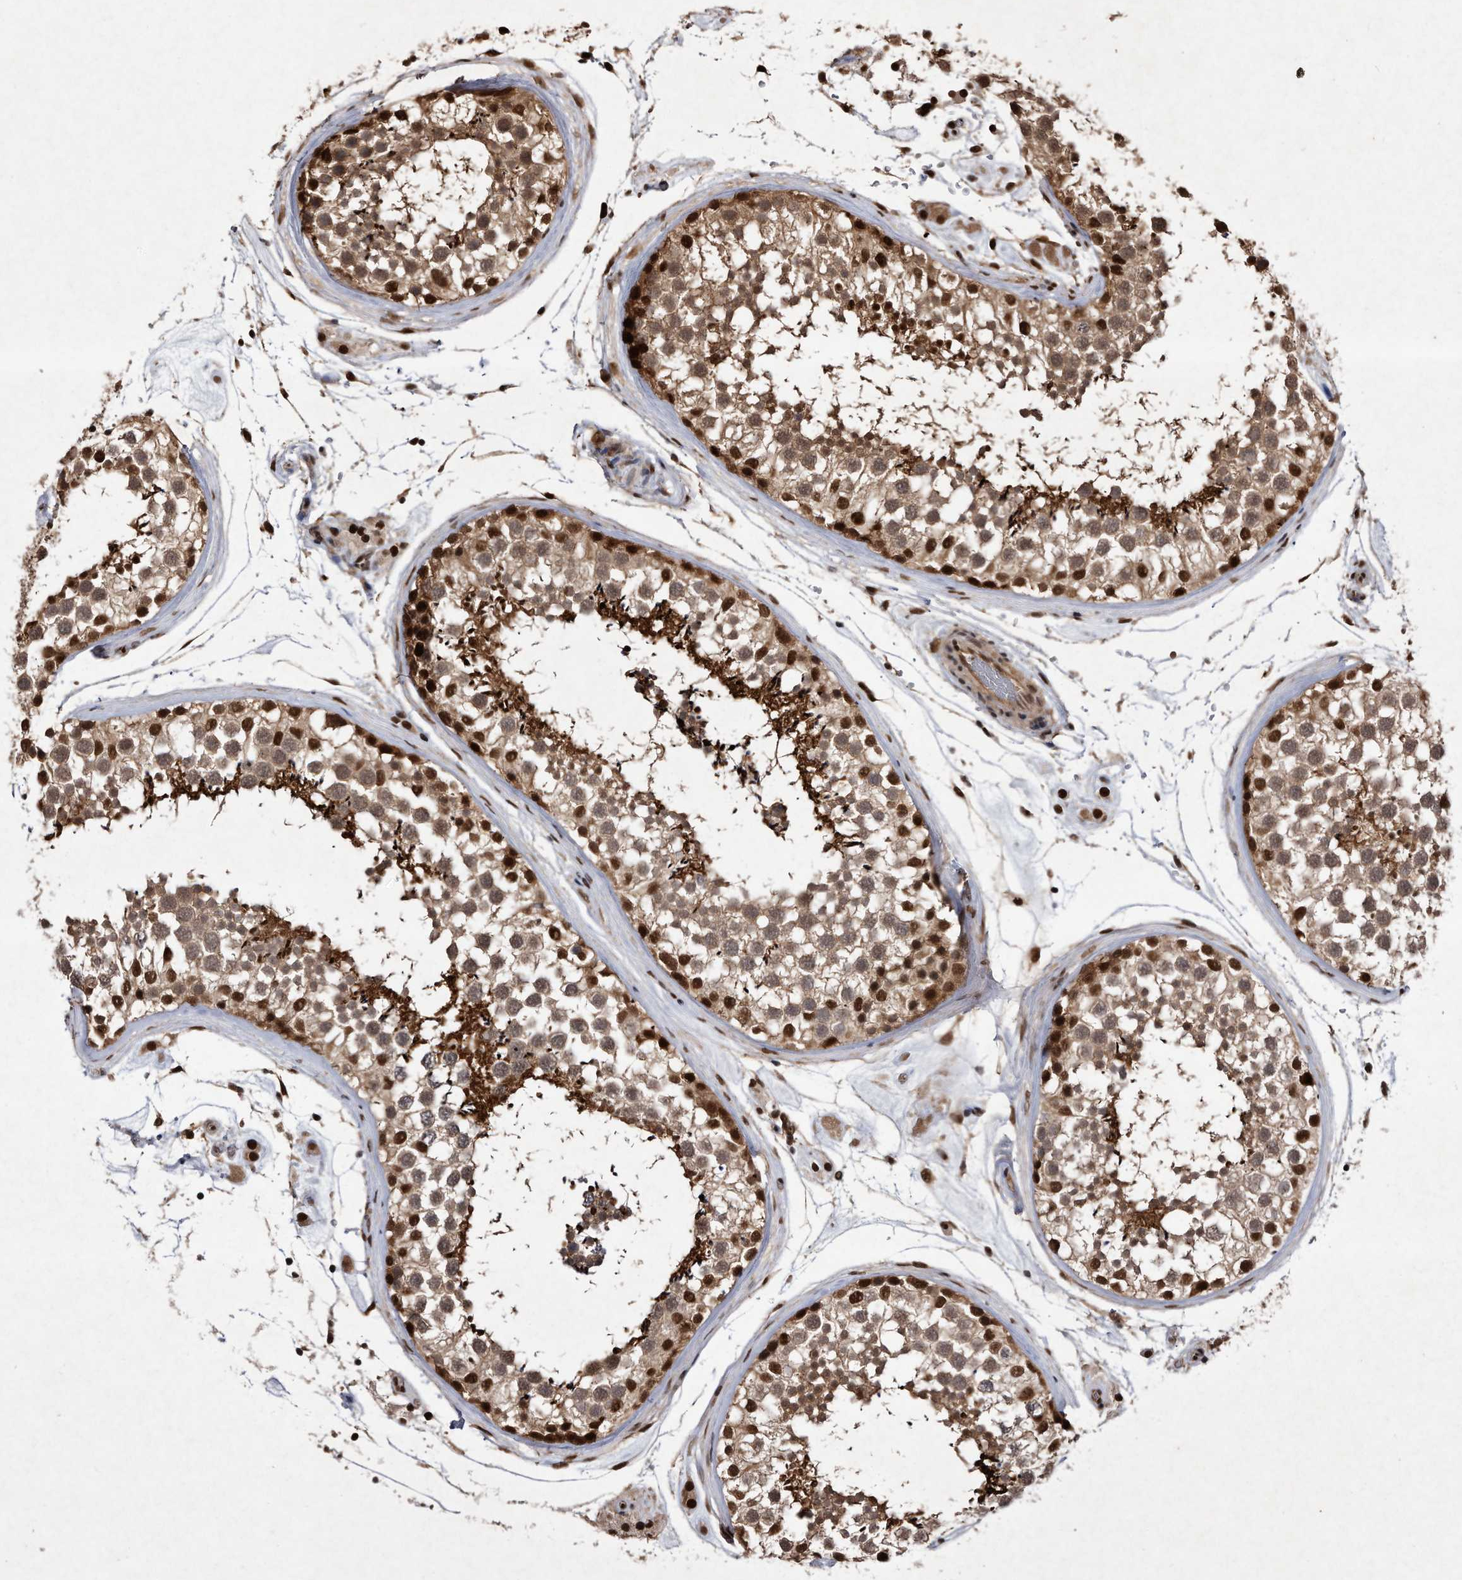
{"staining": {"intensity": "strong", "quantity": "25%-75%", "location": "nuclear"}, "tissue": "testis", "cell_type": "Cells in seminiferous ducts", "image_type": "normal", "snomed": [{"axis": "morphology", "description": "Normal tissue, NOS"}, {"axis": "topography", "description": "Testis"}], "caption": "This micrograph displays benign testis stained with immunohistochemistry (IHC) to label a protein in brown. The nuclear of cells in seminiferous ducts show strong positivity for the protein. Nuclei are counter-stained blue.", "gene": "RAD23B", "patient": {"sex": "male", "age": 46}}